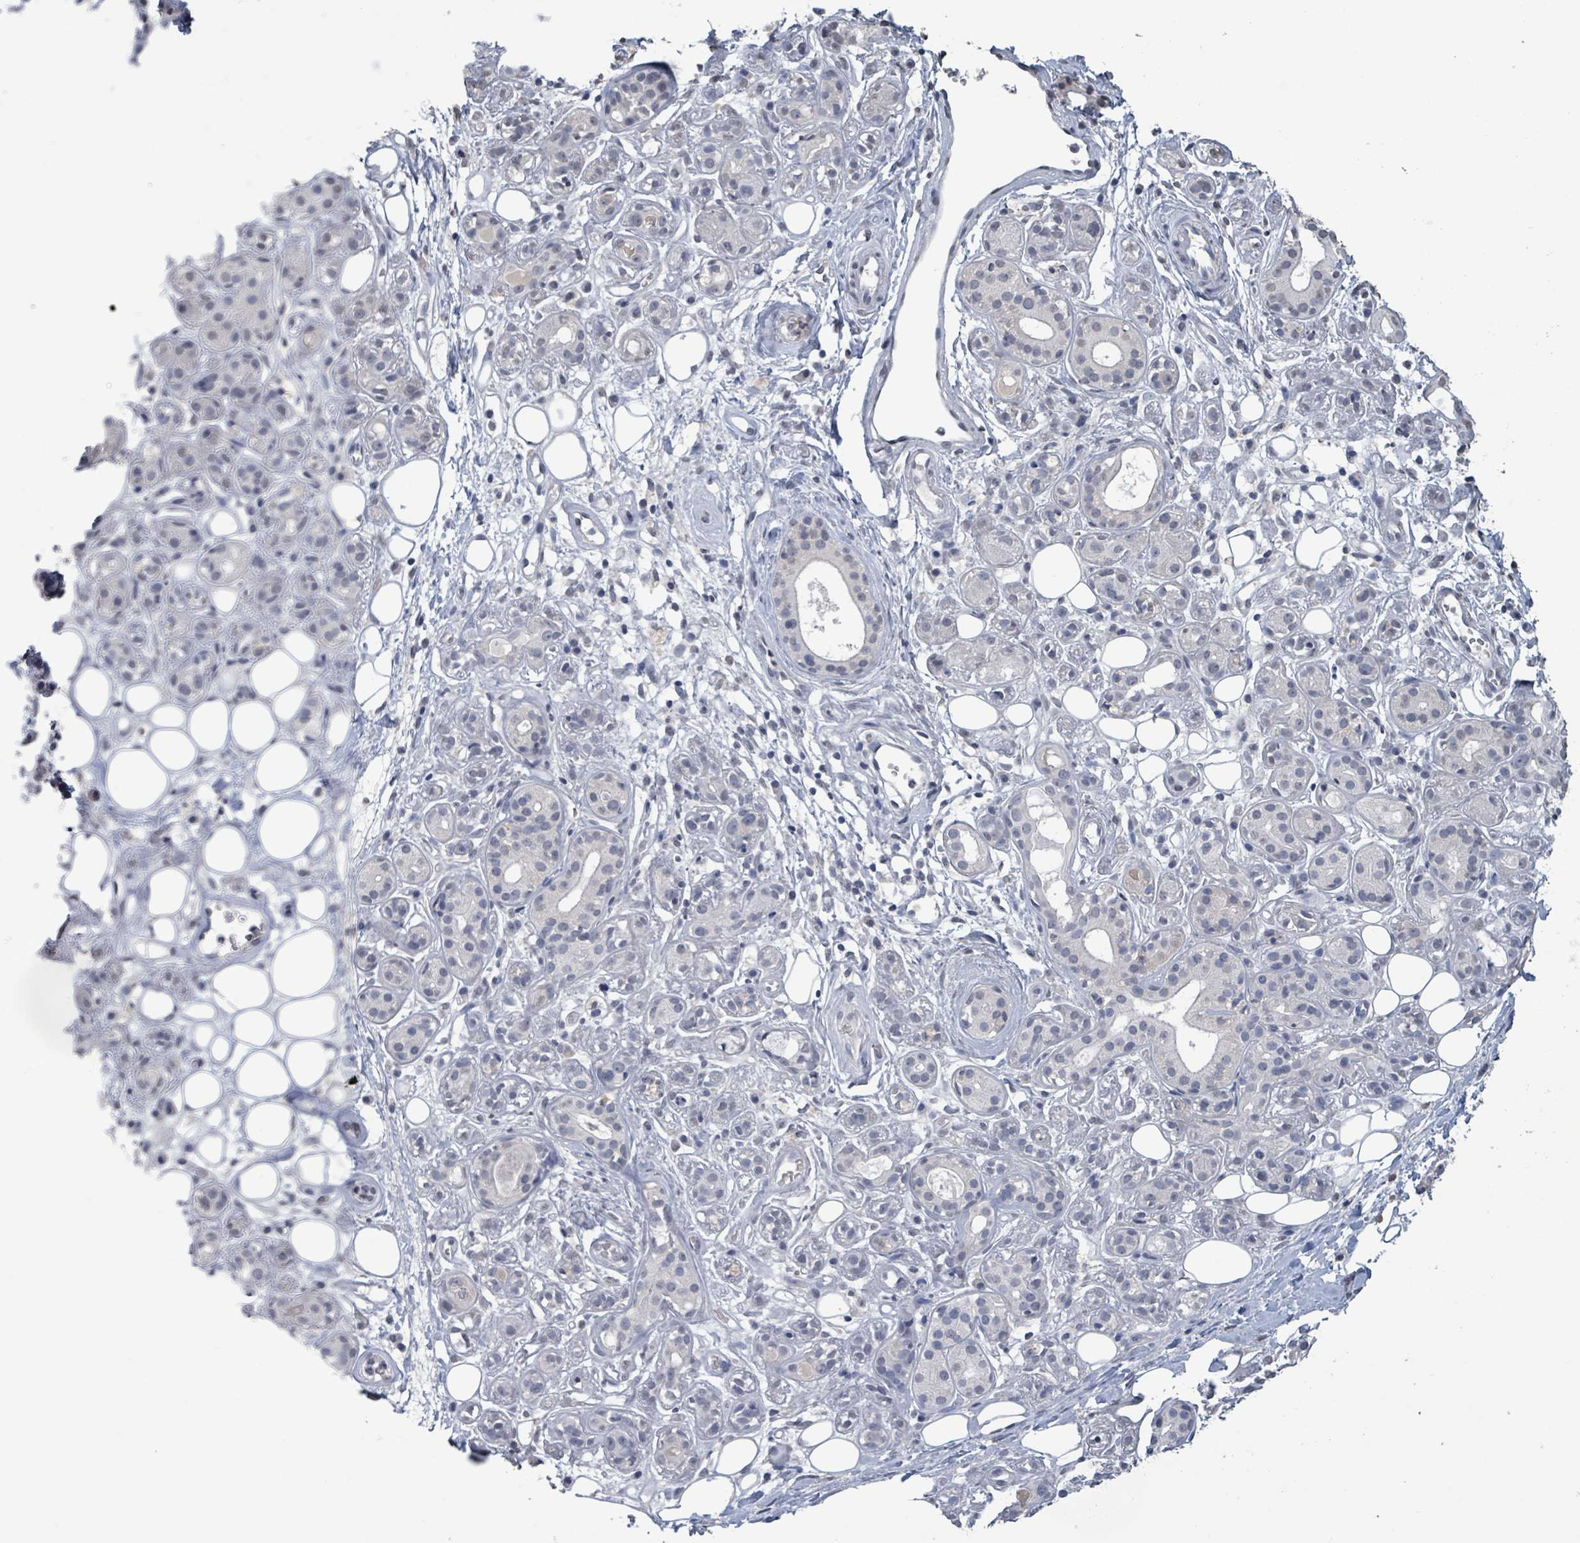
{"staining": {"intensity": "negative", "quantity": "none", "location": "none"}, "tissue": "salivary gland", "cell_type": "Glandular cells", "image_type": "normal", "snomed": [{"axis": "morphology", "description": "Normal tissue, NOS"}, {"axis": "topography", "description": "Salivary gland"}], "caption": "A high-resolution image shows immunohistochemistry staining of benign salivary gland, which shows no significant positivity in glandular cells.", "gene": "CA9", "patient": {"sex": "male", "age": 54}}